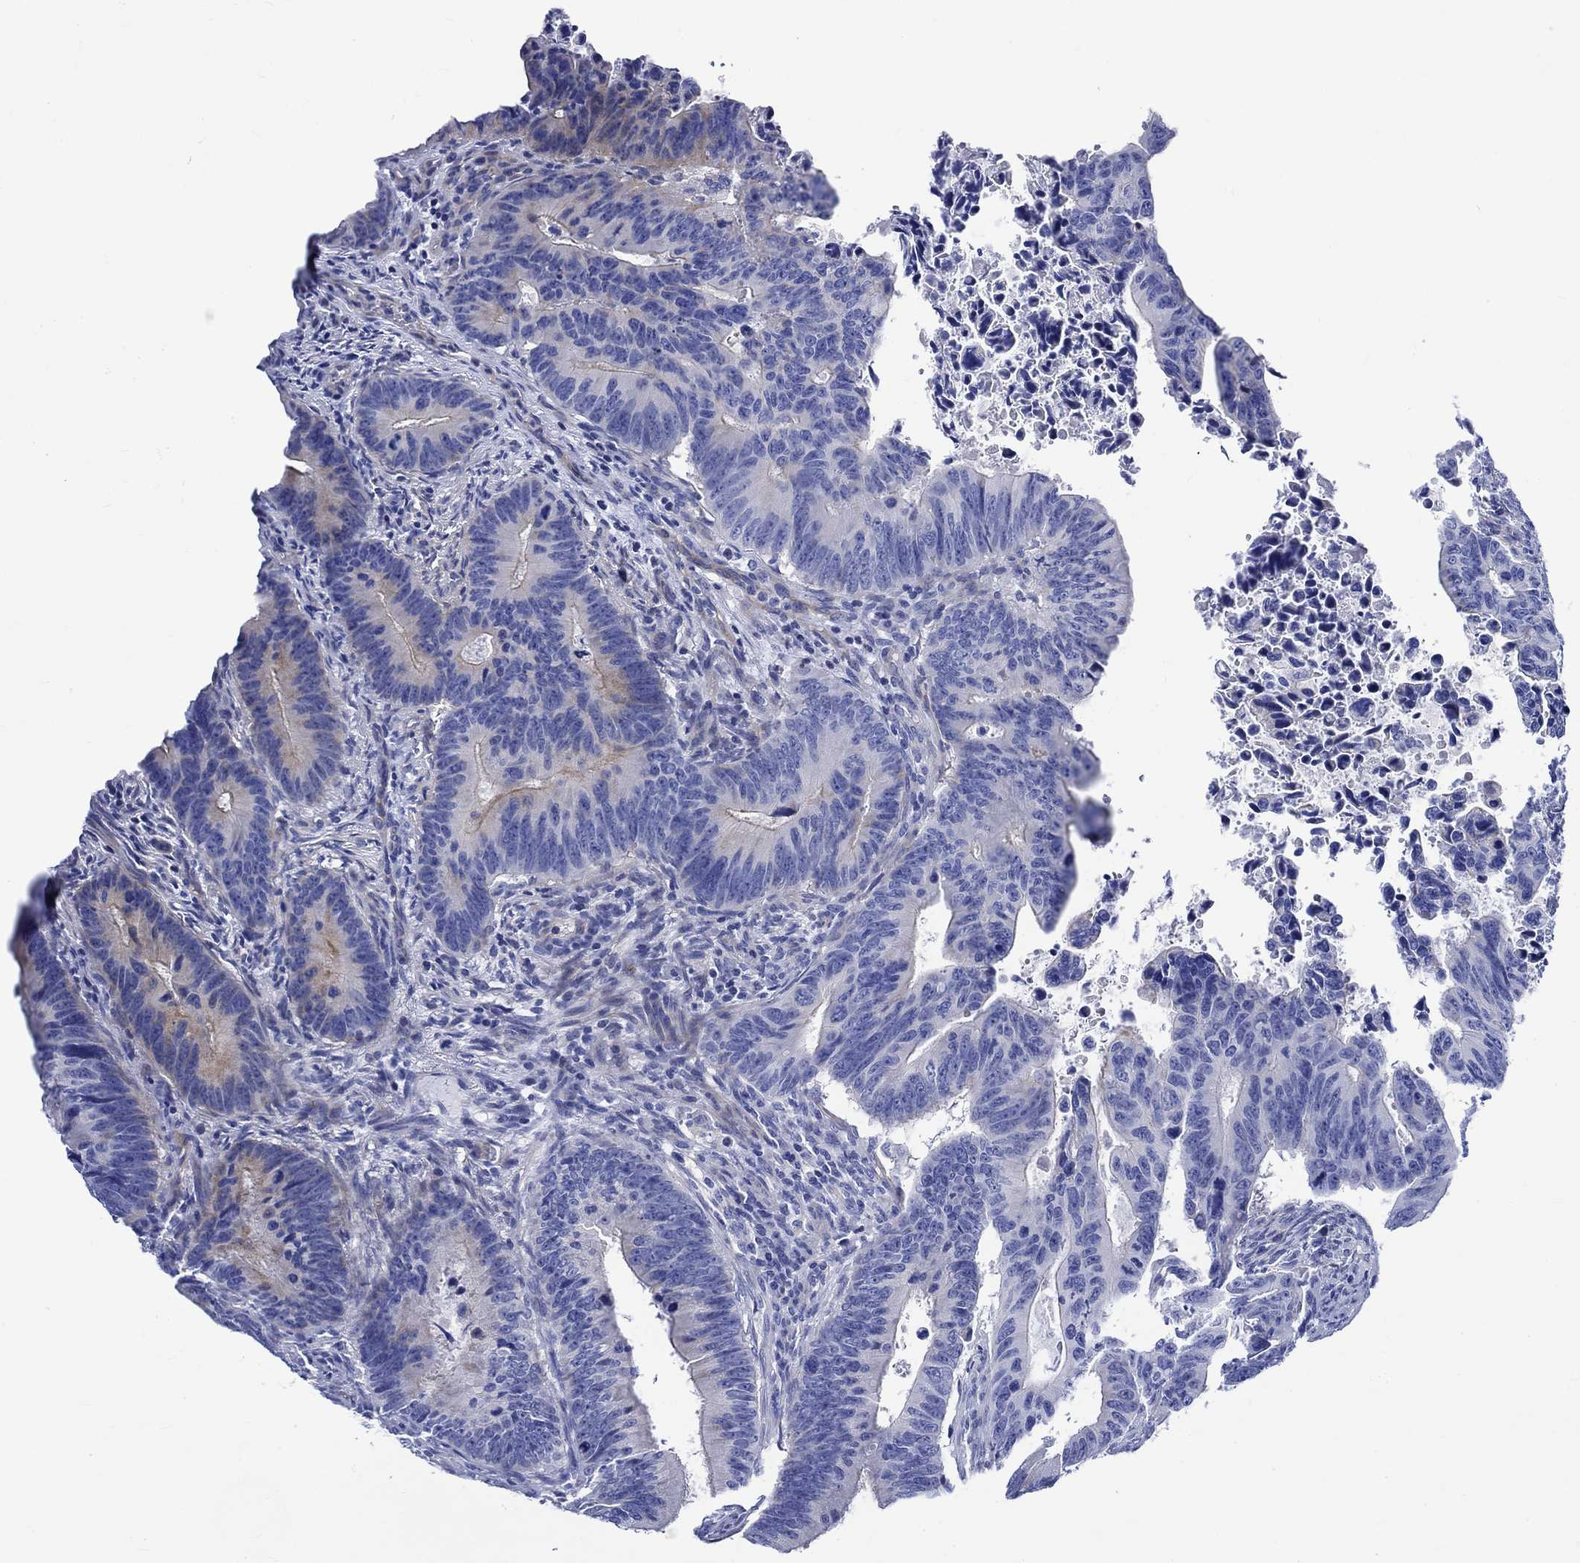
{"staining": {"intensity": "negative", "quantity": "none", "location": "none"}, "tissue": "colorectal cancer", "cell_type": "Tumor cells", "image_type": "cancer", "snomed": [{"axis": "morphology", "description": "Adenocarcinoma, NOS"}, {"axis": "topography", "description": "Colon"}], "caption": "IHC micrograph of neoplastic tissue: adenocarcinoma (colorectal) stained with DAB exhibits no significant protein positivity in tumor cells.", "gene": "NRIP3", "patient": {"sex": "female", "age": 87}}